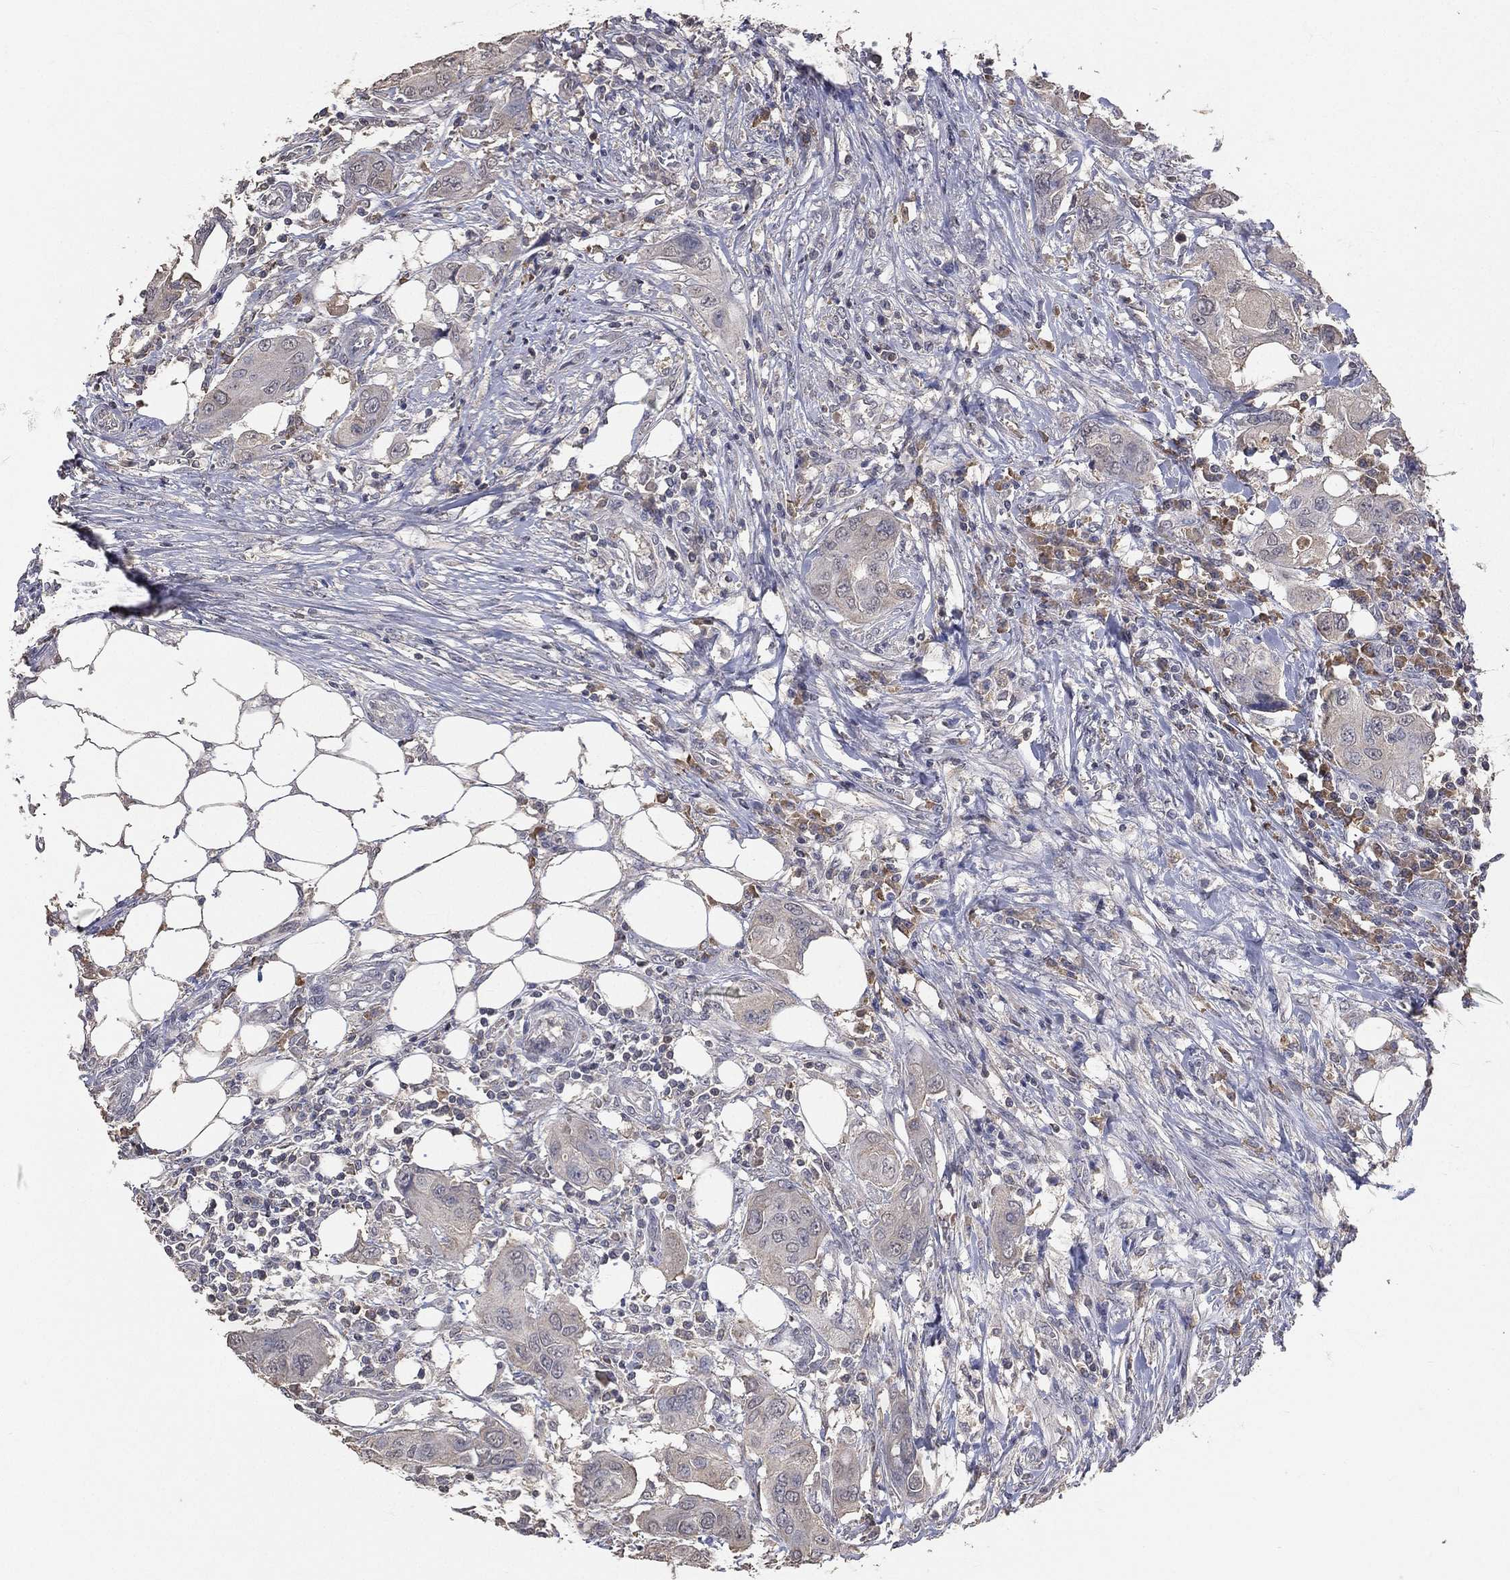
{"staining": {"intensity": "negative", "quantity": "none", "location": "none"}, "tissue": "urothelial cancer", "cell_type": "Tumor cells", "image_type": "cancer", "snomed": [{"axis": "morphology", "description": "Urothelial carcinoma, NOS"}, {"axis": "morphology", "description": "Urothelial carcinoma, High grade"}, {"axis": "topography", "description": "Urinary bladder"}], "caption": "Tumor cells are negative for brown protein staining in urothelial cancer.", "gene": "SNAP25", "patient": {"sex": "male", "age": 63}}